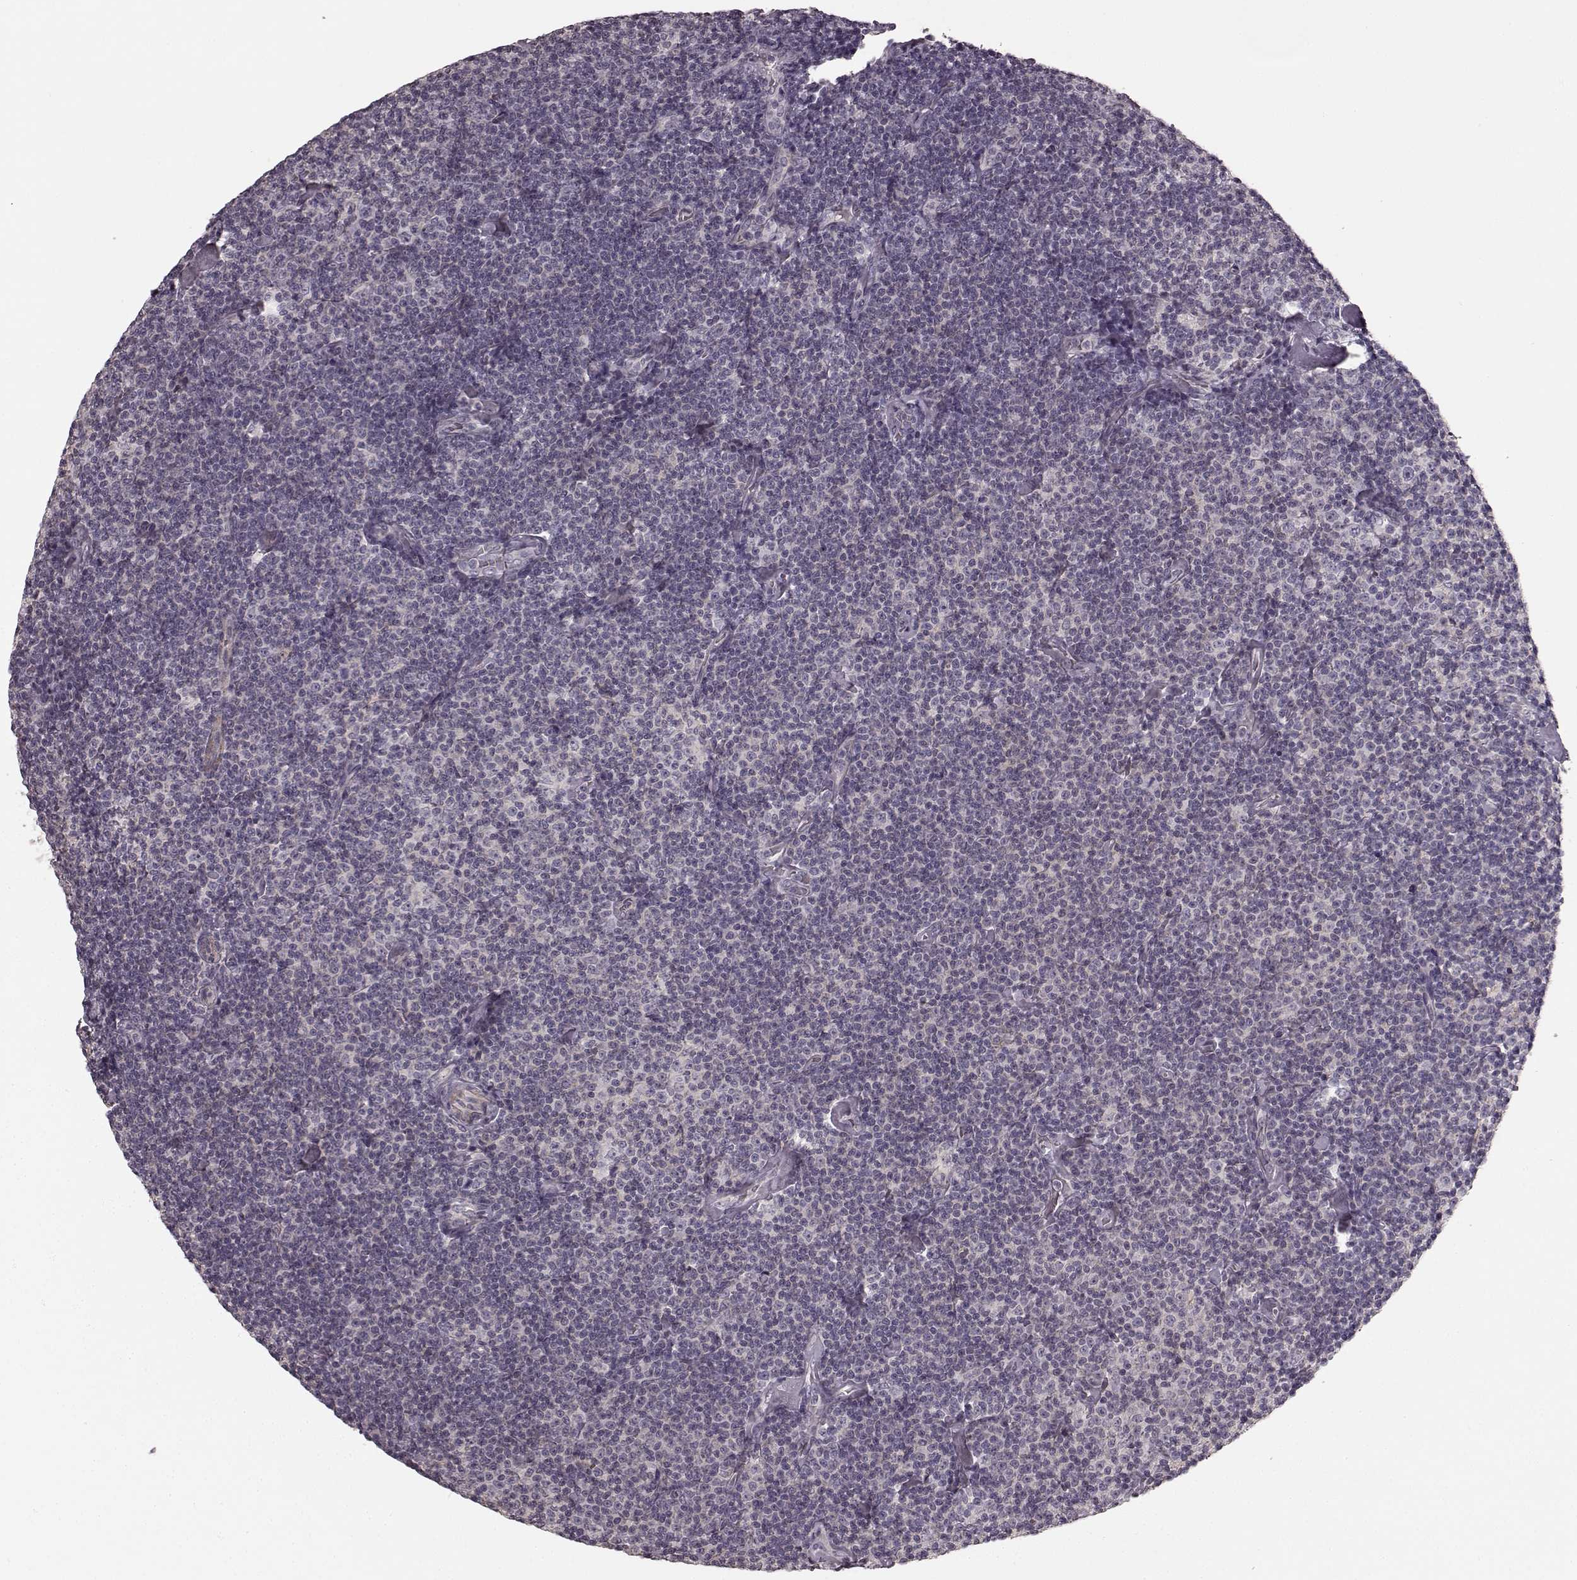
{"staining": {"intensity": "negative", "quantity": "none", "location": "none"}, "tissue": "lymphoma", "cell_type": "Tumor cells", "image_type": "cancer", "snomed": [{"axis": "morphology", "description": "Malignant lymphoma, non-Hodgkin's type, Low grade"}, {"axis": "topography", "description": "Lymph node"}], "caption": "Low-grade malignant lymphoma, non-Hodgkin's type was stained to show a protein in brown. There is no significant expression in tumor cells.", "gene": "PRKCE", "patient": {"sex": "male", "age": 81}}